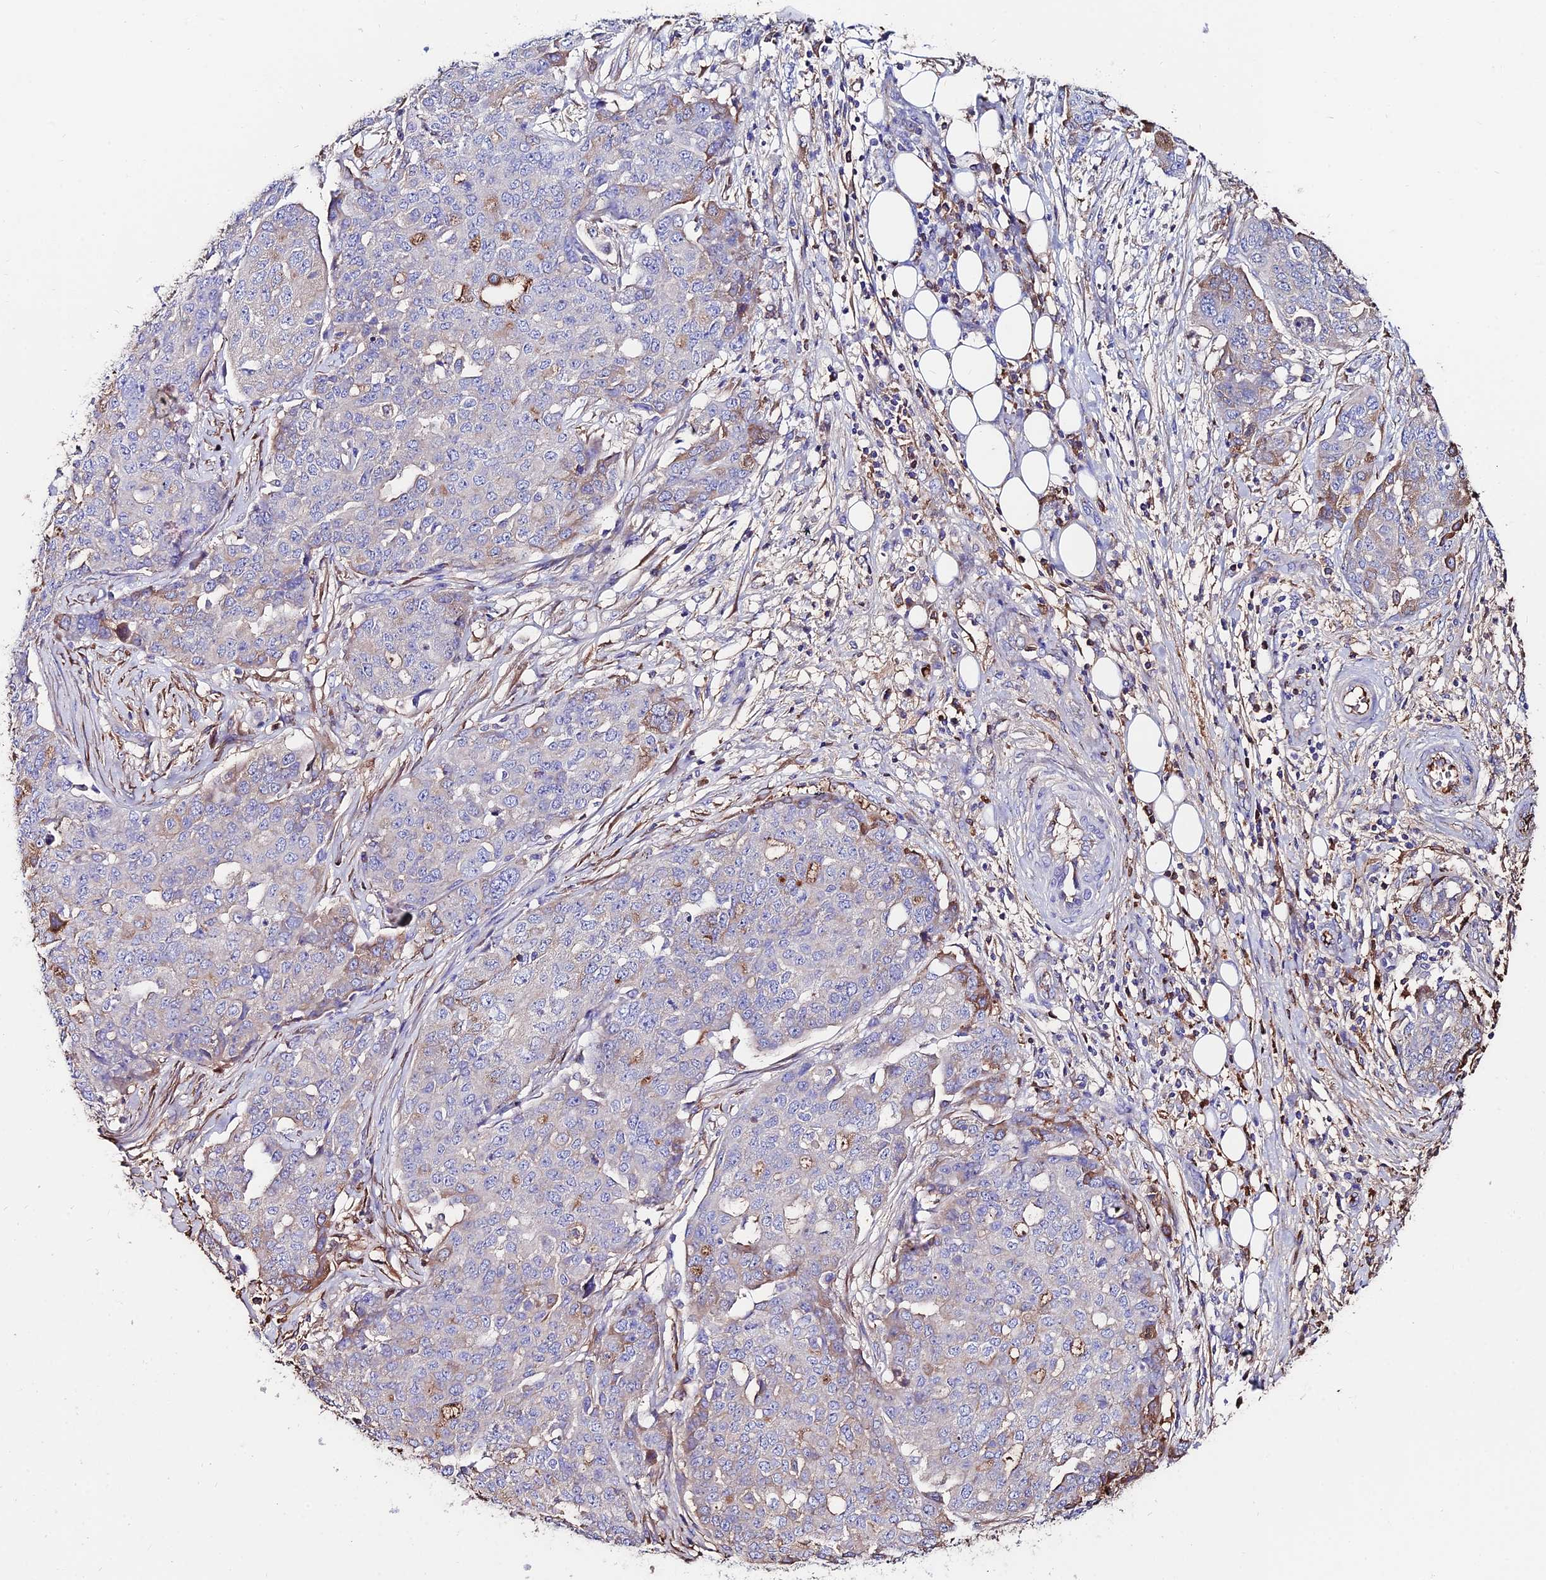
{"staining": {"intensity": "moderate", "quantity": "<25%", "location": "cytoplasmic/membranous"}, "tissue": "ovarian cancer", "cell_type": "Tumor cells", "image_type": "cancer", "snomed": [{"axis": "morphology", "description": "Cystadenocarcinoma, serous, NOS"}, {"axis": "topography", "description": "Soft tissue"}, {"axis": "topography", "description": "Ovary"}], "caption": "A brown stain shows moderate cytoplasmic/membranous staining of a protein in human ovarian cancer (serous cystadenocarcinoma) tumor cells.", "gene": "SLC25A16", "patient": {"sex": "female", "age": 57}}